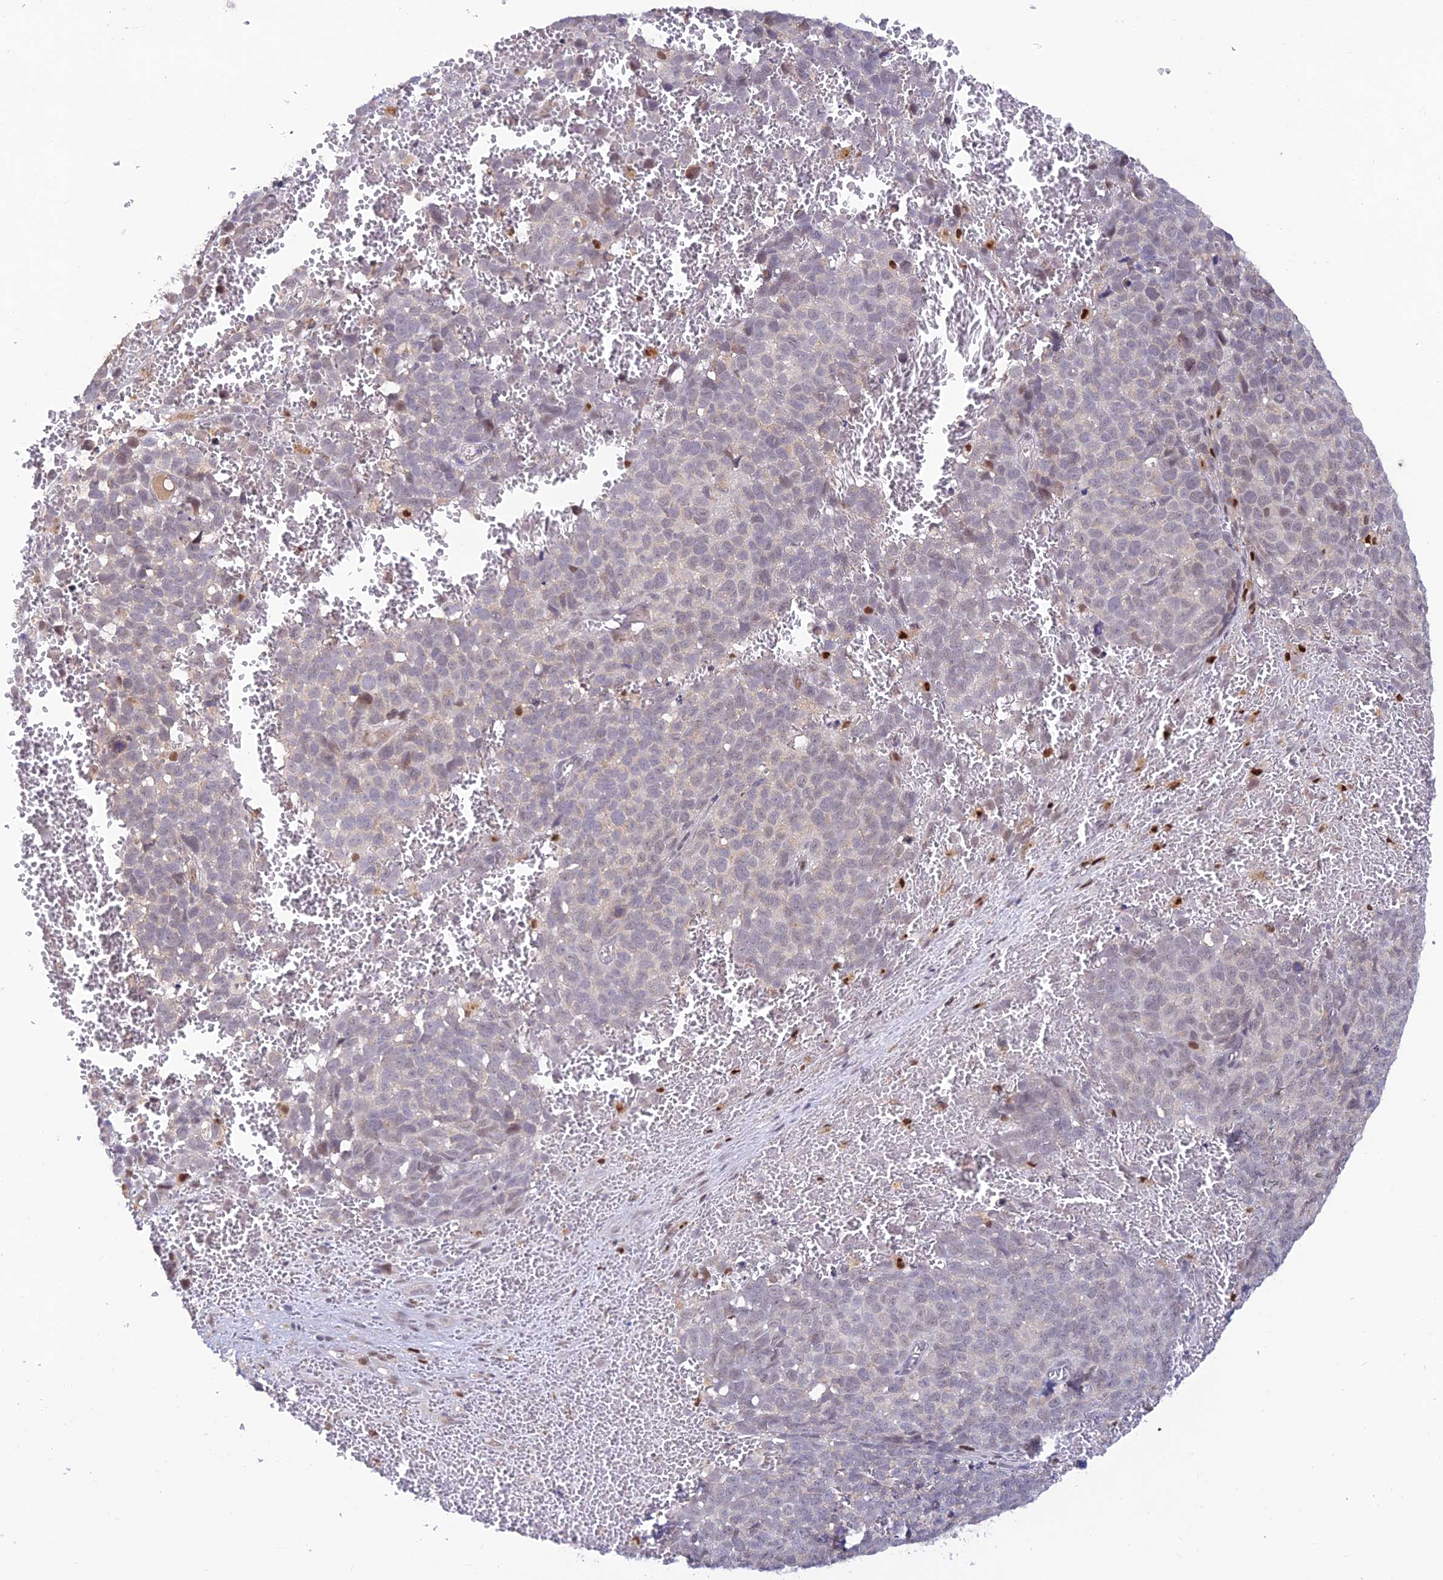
{"staining": {"intensity": "negative", "quantity": "none", "location": "none"}, "tissue": "melanoma", "cell_type": "Tumor cells", "image_type": "cancer", "snomed": [{"axis": "morphology", "description": "Malignant melanoma, NOS"}, {"axis": "topography", "description": "Nose, NOS"}], "caption": "A histopathology image of melanoma stained for a protein demonstrates no brown staining in tumor cells. (DAB (3,3'-diaminobenzidine) immunohistochemistry, high magnification).", "gene": "FASTKD5", "patient": {"sex": "female", "age": 48}}